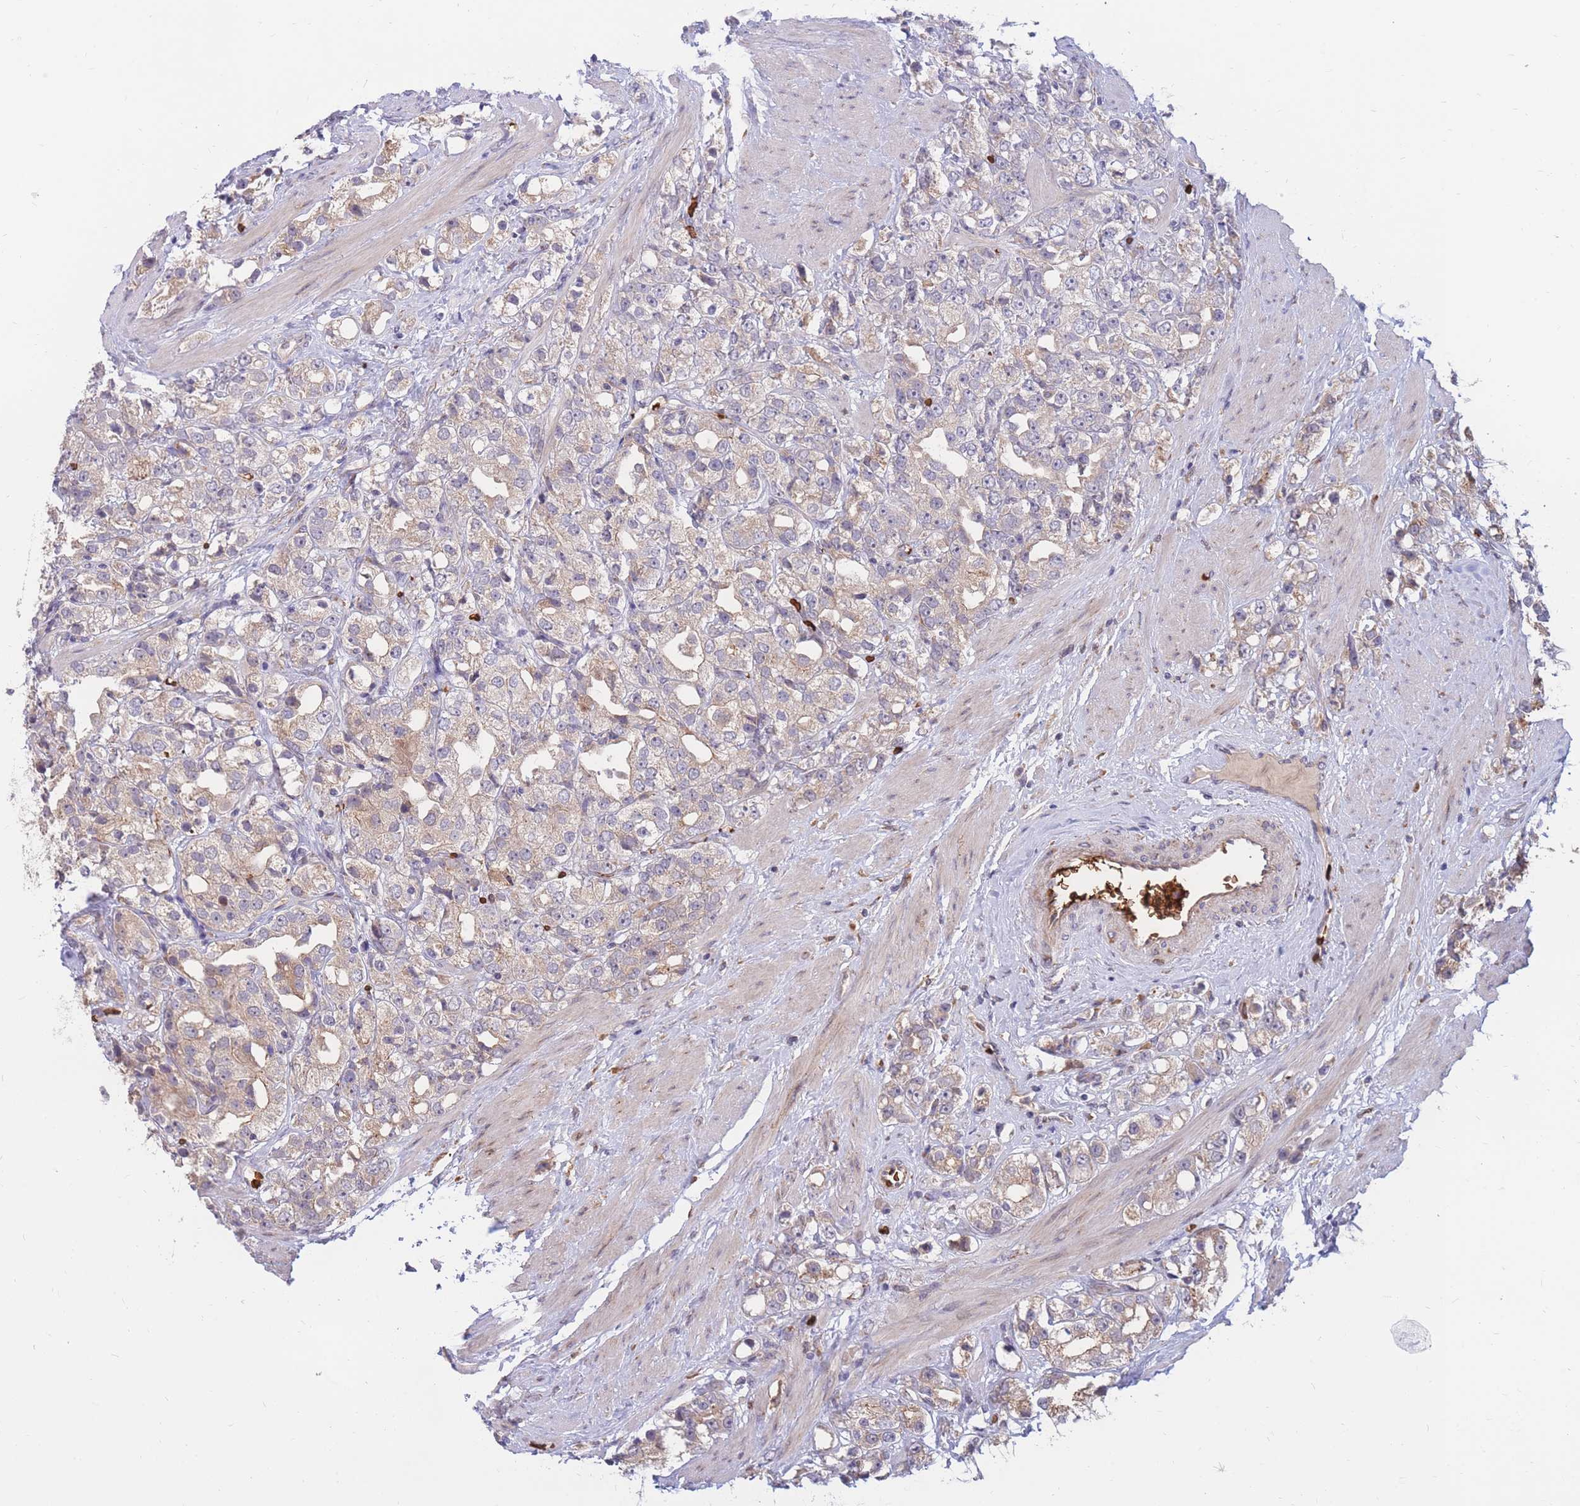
{"staining": {"intensity": "weak", "quantity": "25%-75%", "location": "cytoplasmic/membranous"}, "tissue": "prostate cancer", "cell_type": "Tumor cells", "image_type": "cancer", "snomed": [{"axis": "morphology", "description": "Adenocarcinoma, NOS"}, {"axis": "topography", "description": "Prostate"}], "caption": "Adenocarcinoma (prostate) tissue shows weak cytoplasmic/membranous expression in about 25%-75% of tumor cells, visualized by immunohistochemistry. The staining was performed using DAB (3,3'-diaminobenzidine) to visualize the protein expression in brown, while the nuclei were stained in blue with hematoxylin (Magnification: 20x).", "gene": "ATP10D", "patient": {"sex": "male", "age": 79}}